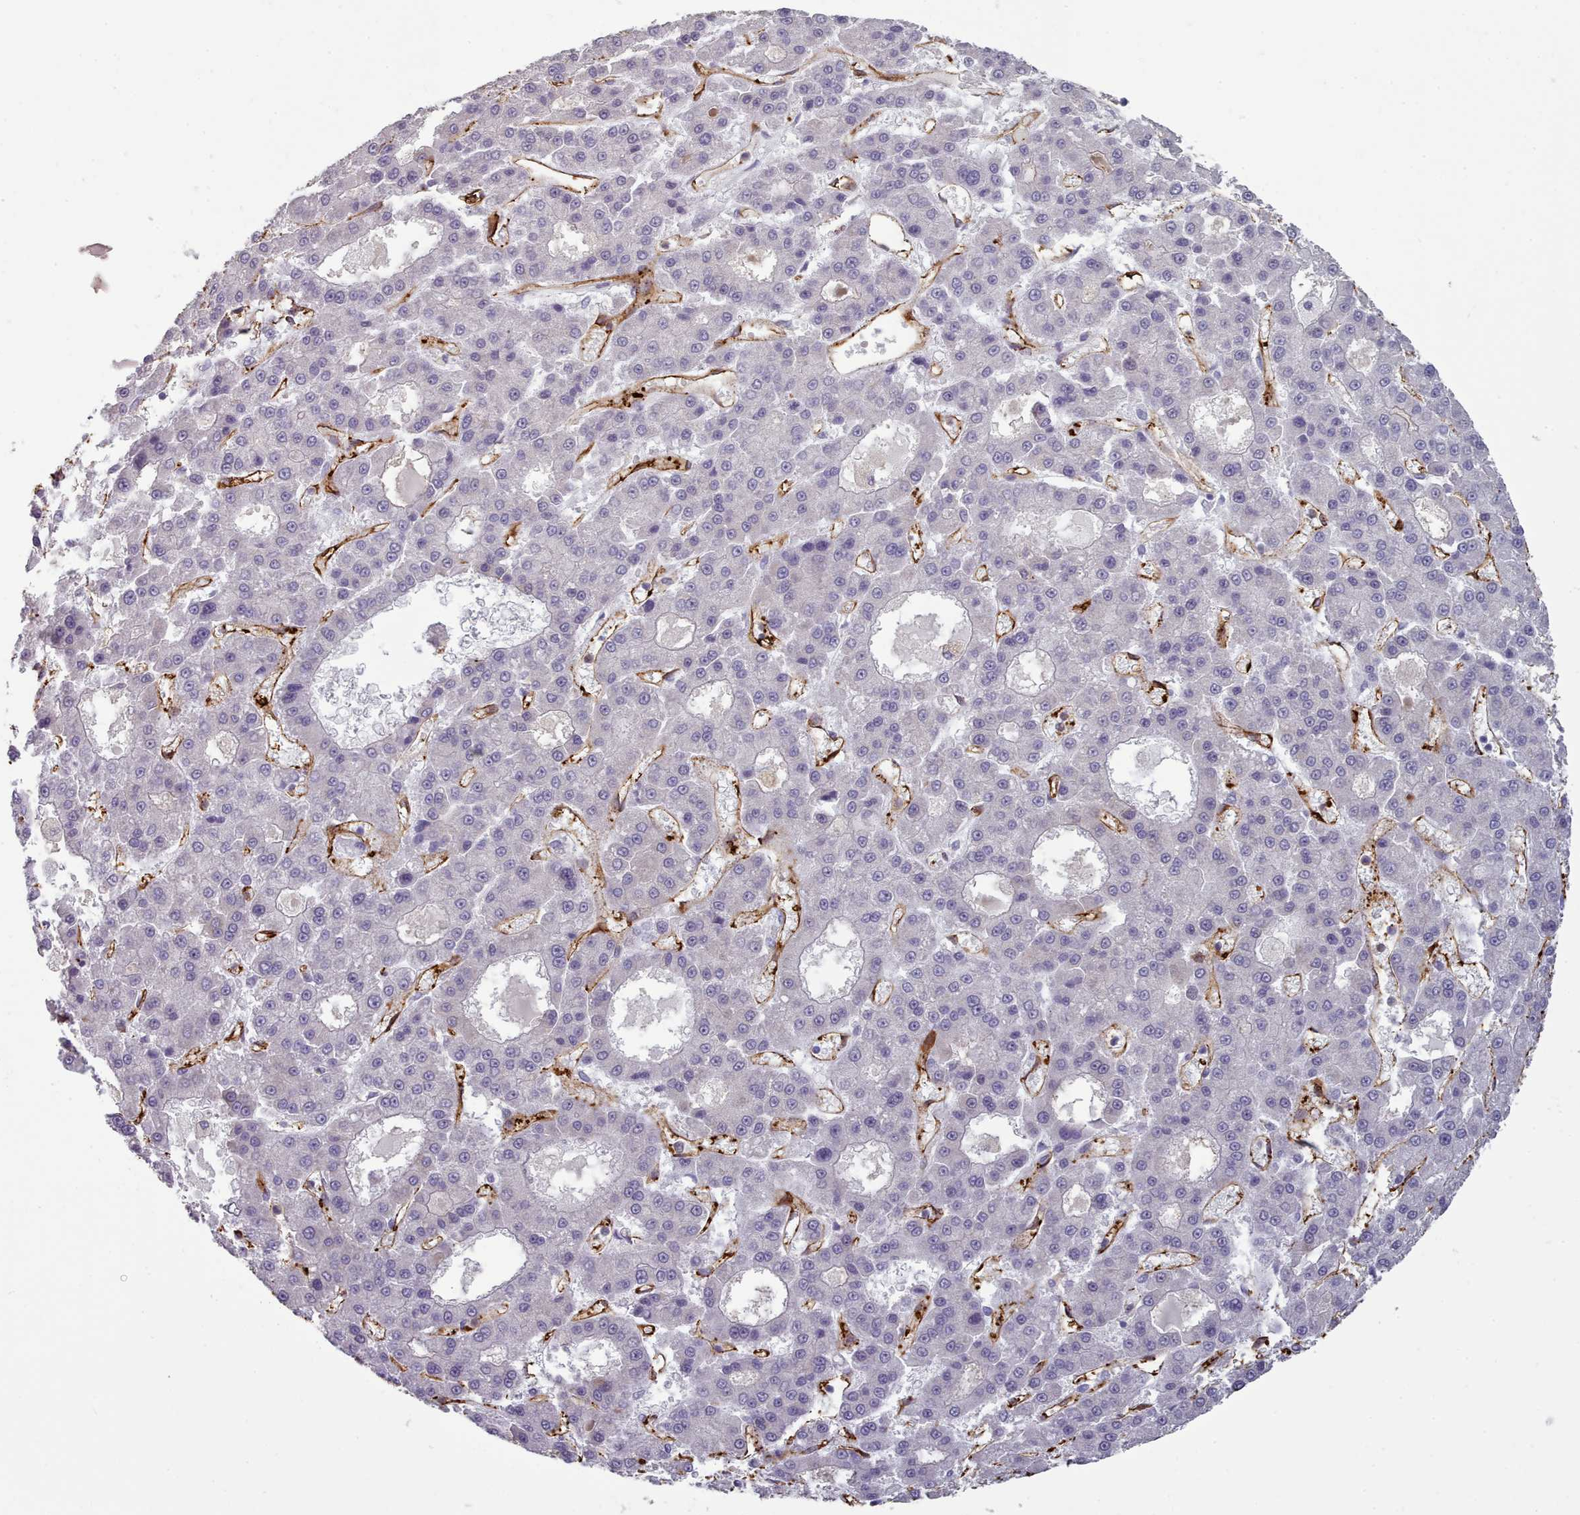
{"staining": {"intensity": "negative", "quantity": "none", "location": "none"}, "tissue": "liver cancer", "cell_type": "Tumor cells", "image_type": "cancer", "snomed": [{"axis": "morphology", "description": "Carcinoma, Hepatocellular, NOS"}, {"axis": "topography", "description": "Liver"}], "caption": "Immunohistochemistry (IHC) image of neoplastic tissue: human liver cancer stained with DAB (3,3'-diaminobenzidine) reveals no significant protein positivity in tumor cells.", "gene": "CD300LF", "patient": {"sex": "male", "age": 70}}